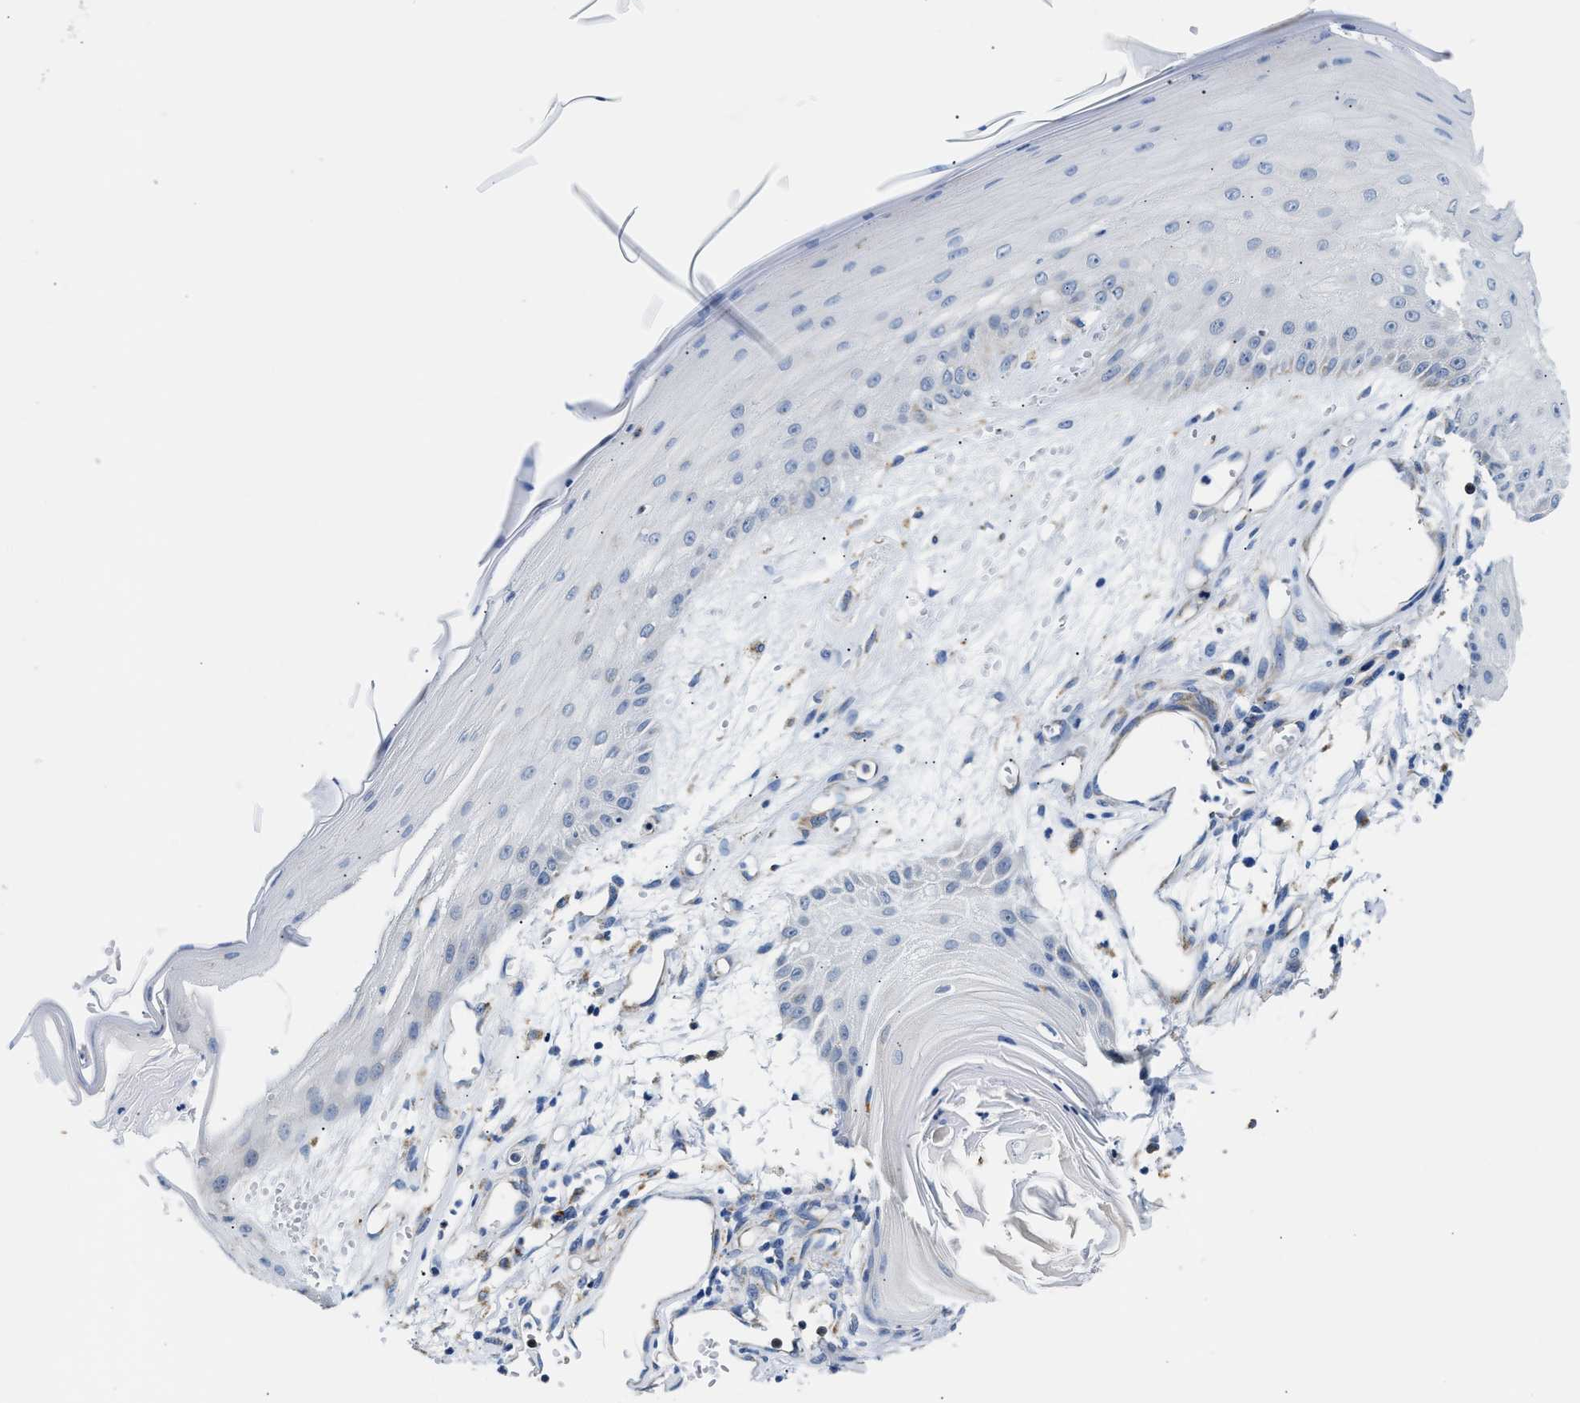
{"staining": {"intensity": "negative", "quantity": "none", "location": "none"}, "tissue": "skin cancer", "cell_type": "Tumor cells", "image_type": "cancer", "snomed": [{"axis": "morphology", "description": "Squamous cell carcinoma, NOS"}, {"axis": "topography", "description": "Skin"}], "caption": "Immunohistochemistry histopathology image of human skin cancer stained for a protein (brown), which reveals no expression in tumor cells.", "gene": "ACADVL", "patient": {"sex": "male", "age": 74}}